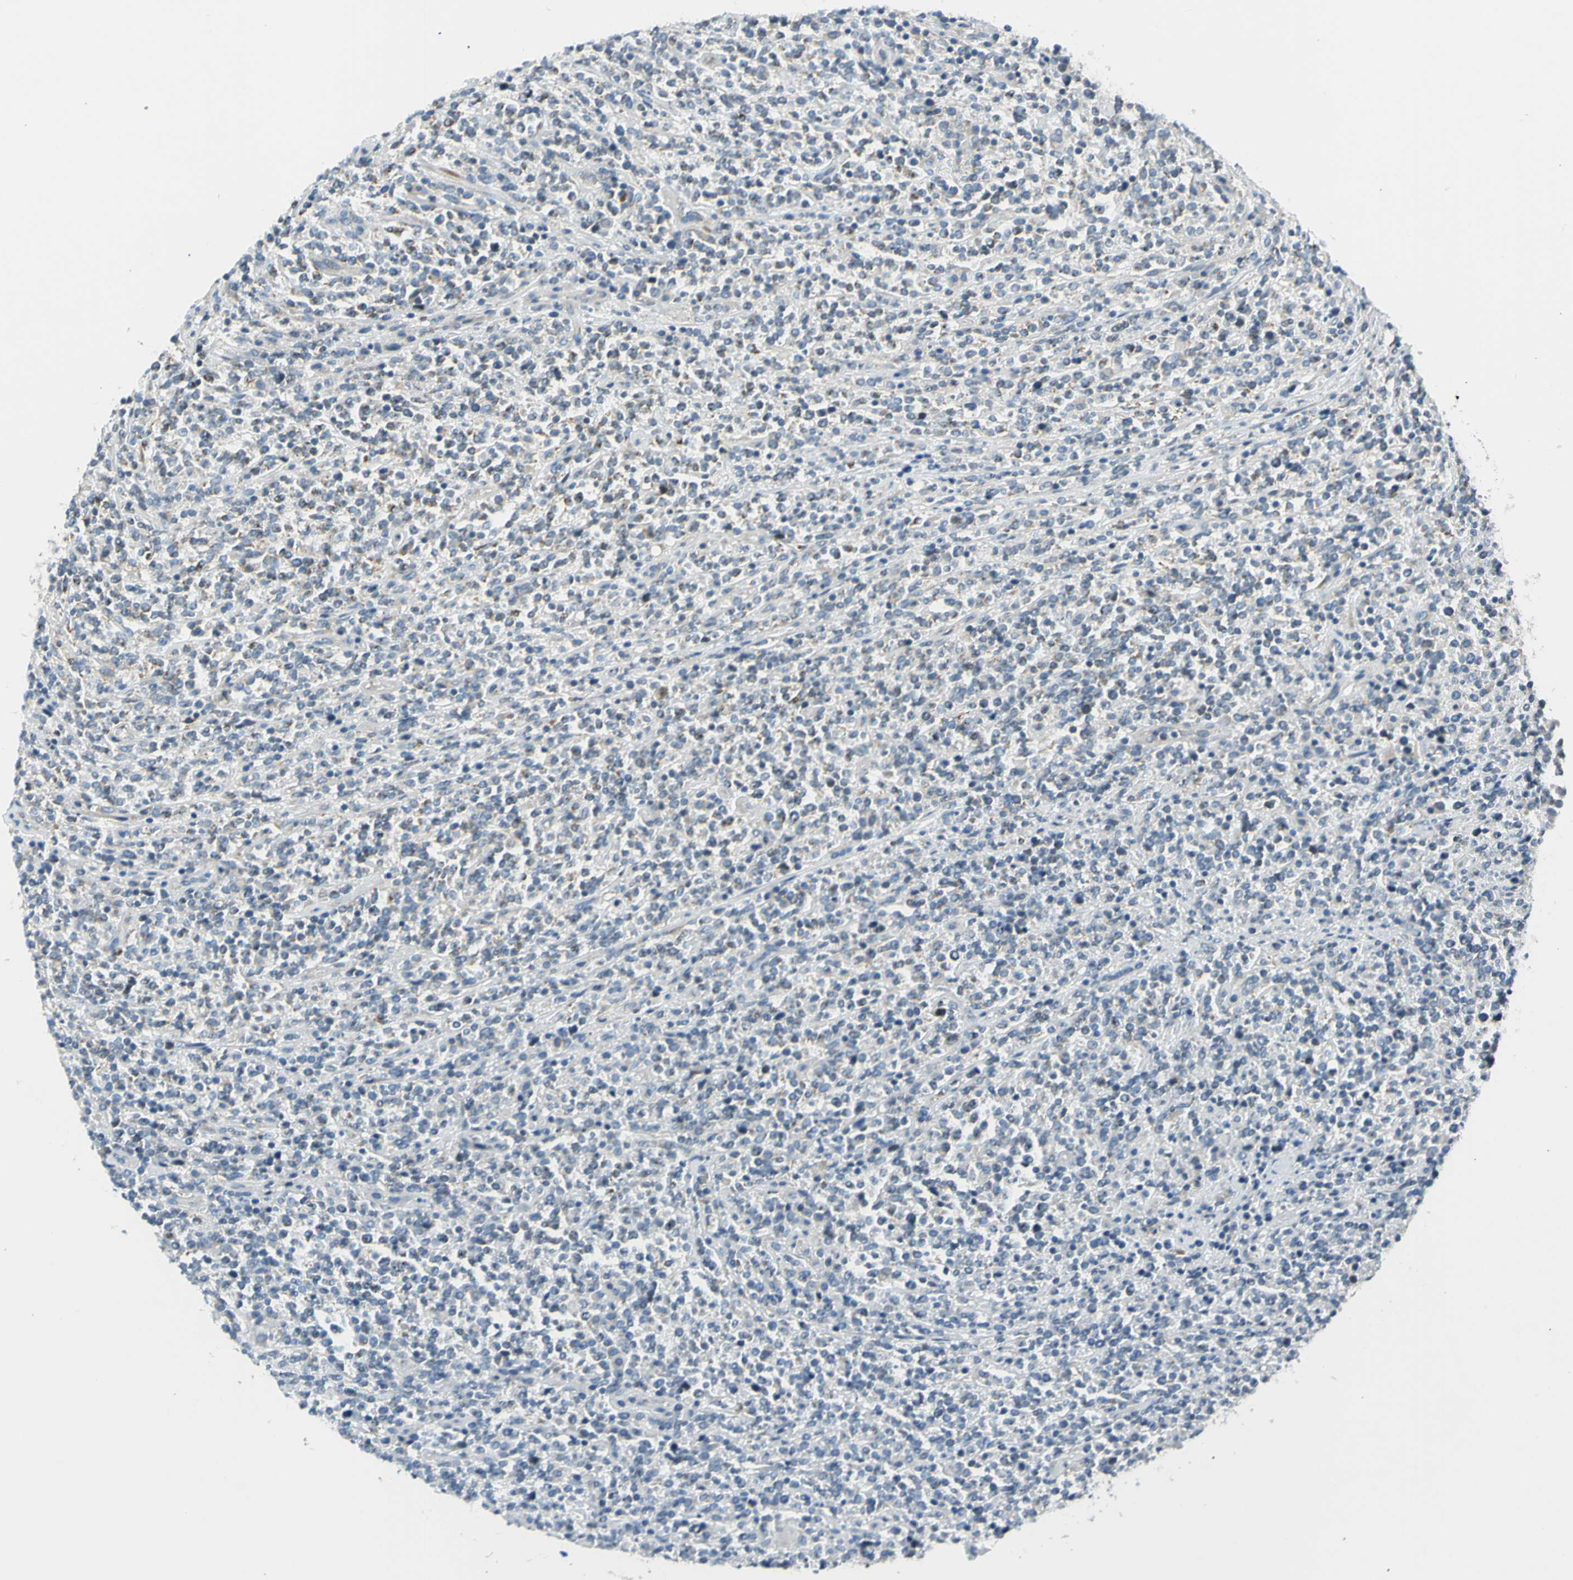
{"staining": {"intensity": "weak", "quantity": "25%-75%", "location": "cytoplasmic/membranous"}, "tissue": "lymphoma", "cell_type": "Tumor cells", "image_type": "cancer", "snomed": [{"axis": "morphology", "description": "Malignant lymphoma, non-Hodgkin's type, High grade"}, {"axis": "topography", "description": "Soft tissue"}], "caption": "Approximately 25%-75% of tumor cells in human high-grade malignant lymphoma, non-Hodgkin's type show weak cytoplasmic/membranous protein staining as visualized by brown immunohistochemical staining.", "gene": "NPHP3", "patient": {"sex": "male", "age": 18}}